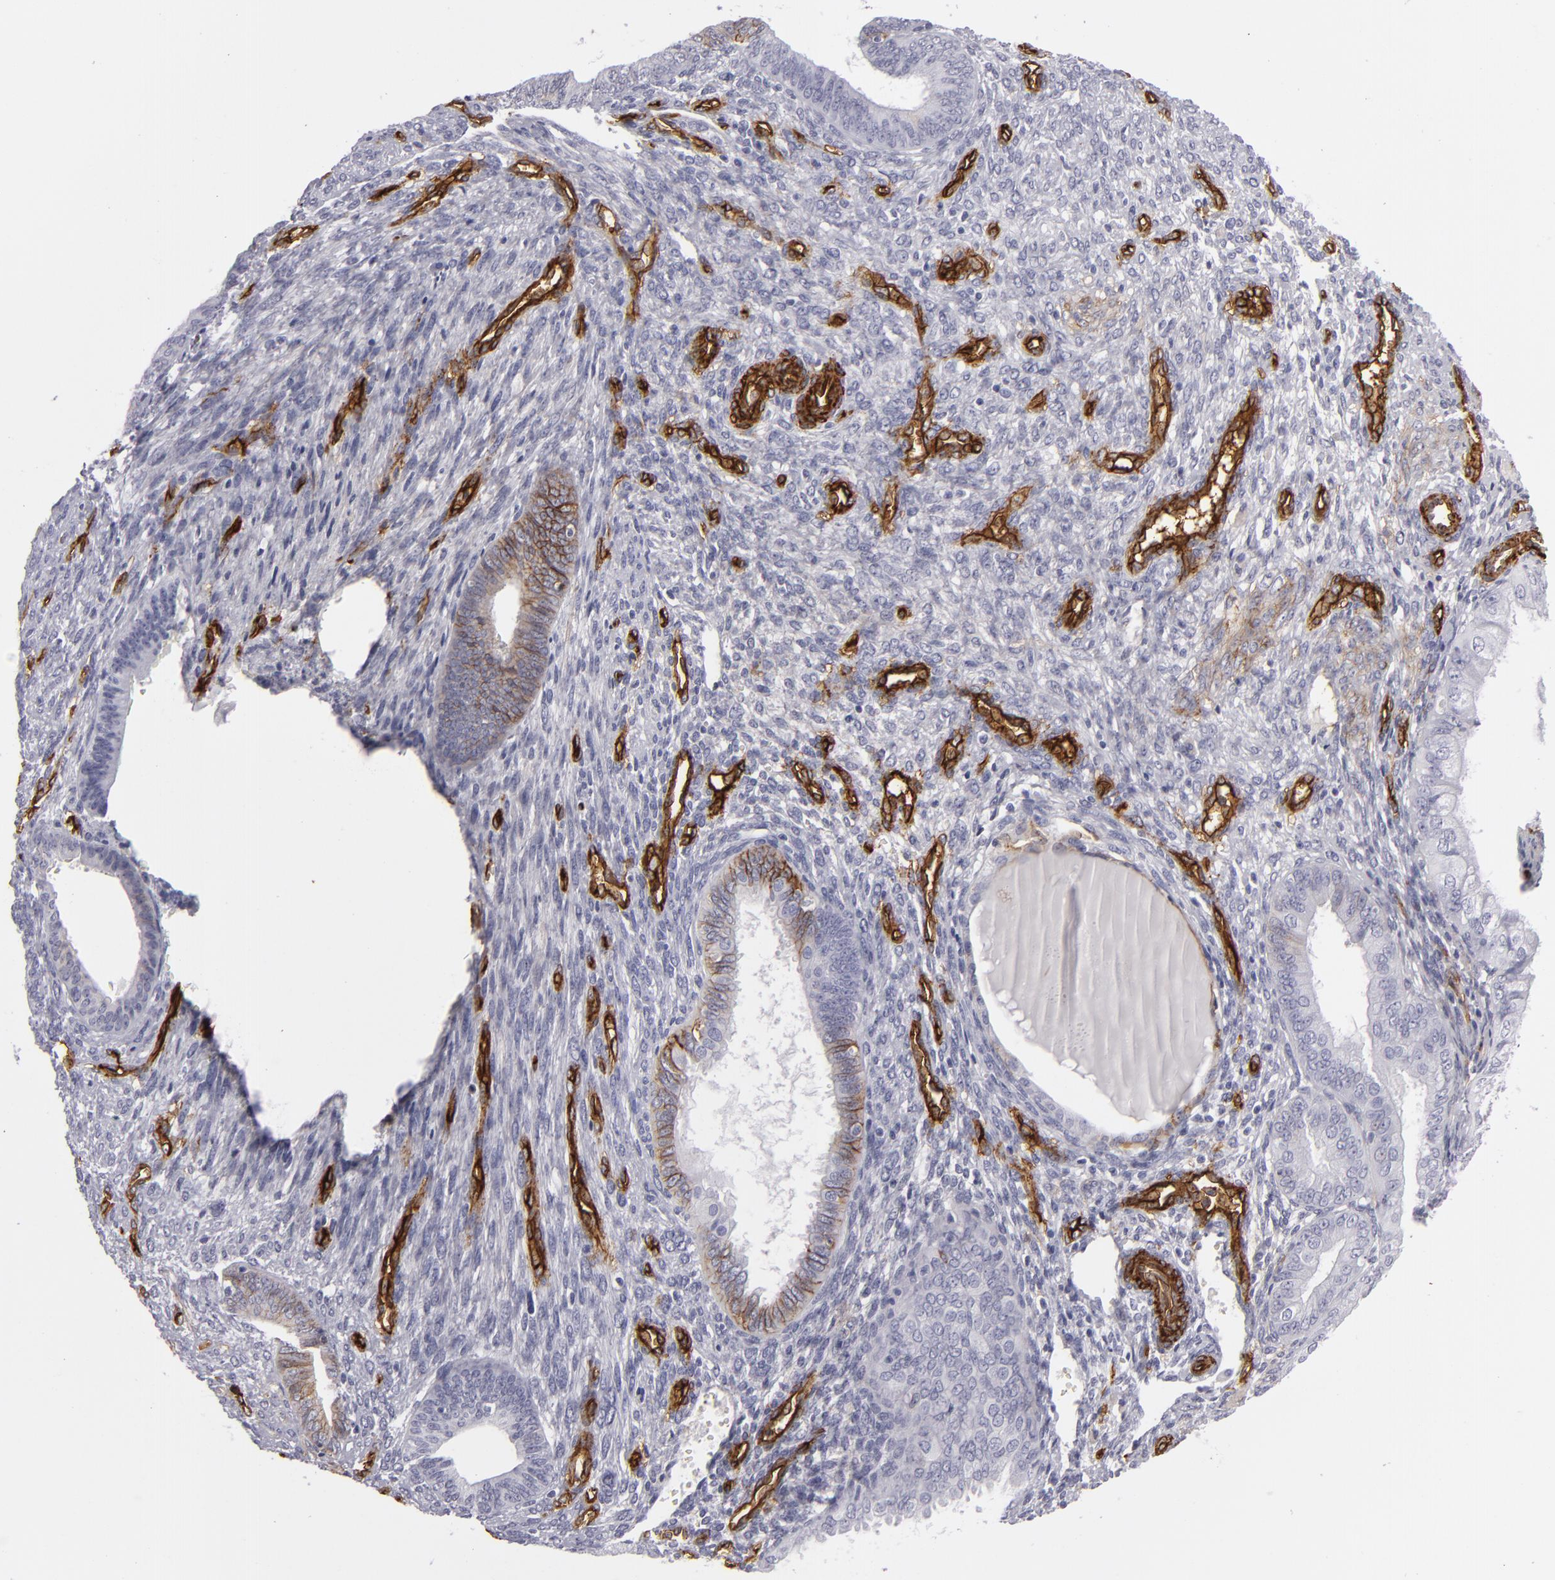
{"staining": {"intensity": "negative", "quantity": "none", "location": "none"}, "tissue": "endometrial cancer", "cell_type": "Tumor cells", "image_type": "cancer", "snomed": [{"axis": "morphology", "description": "Adenocarcinoma, NOS"}, {"axis": "topography", "description": "Endometrium"}], "caption": "Immunohistochemistry micrograph of neoplastic tissue: human endometrial adenocarcinoma stained with DAB demonstrates no significant protein positivity in tumor cells.", "gene": "MCAM", "patient": {"sex": "female", "age": 76}}